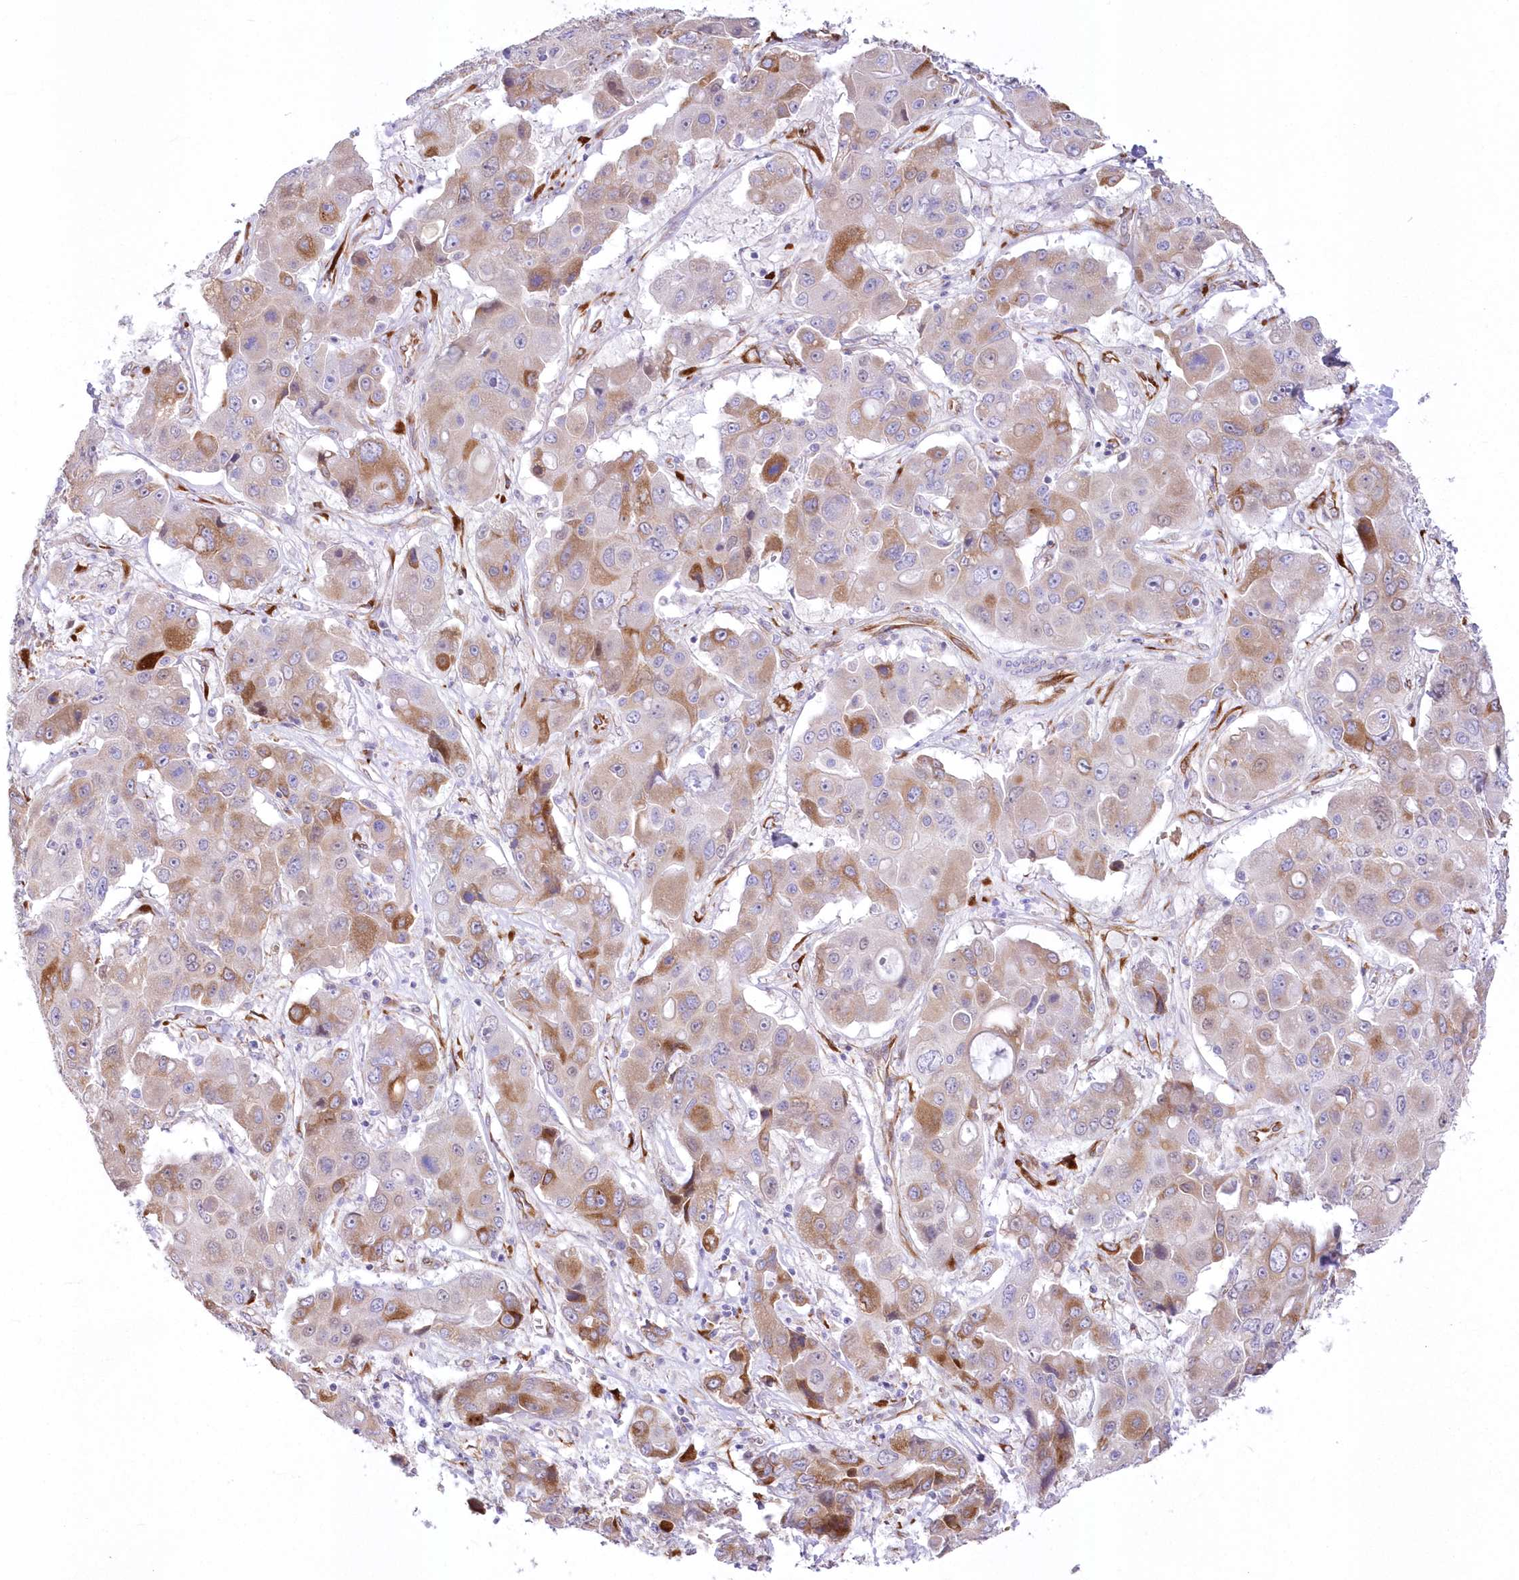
{"staining": {"intensity": "moderate", "quantity": "25%-75%", "location": "cytoplasmic/membranous"}, "tissue": "liver cancer", "cell_type": "Tumor cells", "image_type": "cancer", "snomed": [{"axis": "morphology", "description": "Cholangiocarcinoma"}, {"axis": "topography", "description": "Liver"}], "caption": "This is an image of immunohistochemistry (IHC) staining of liver cancer (cholangiocarcinoma), which shows moderate expression in the cytoplasmic/membranous of tumor cells.", "gene": "YTHDC2", "patient": {"sex": "male", "age": 67}}